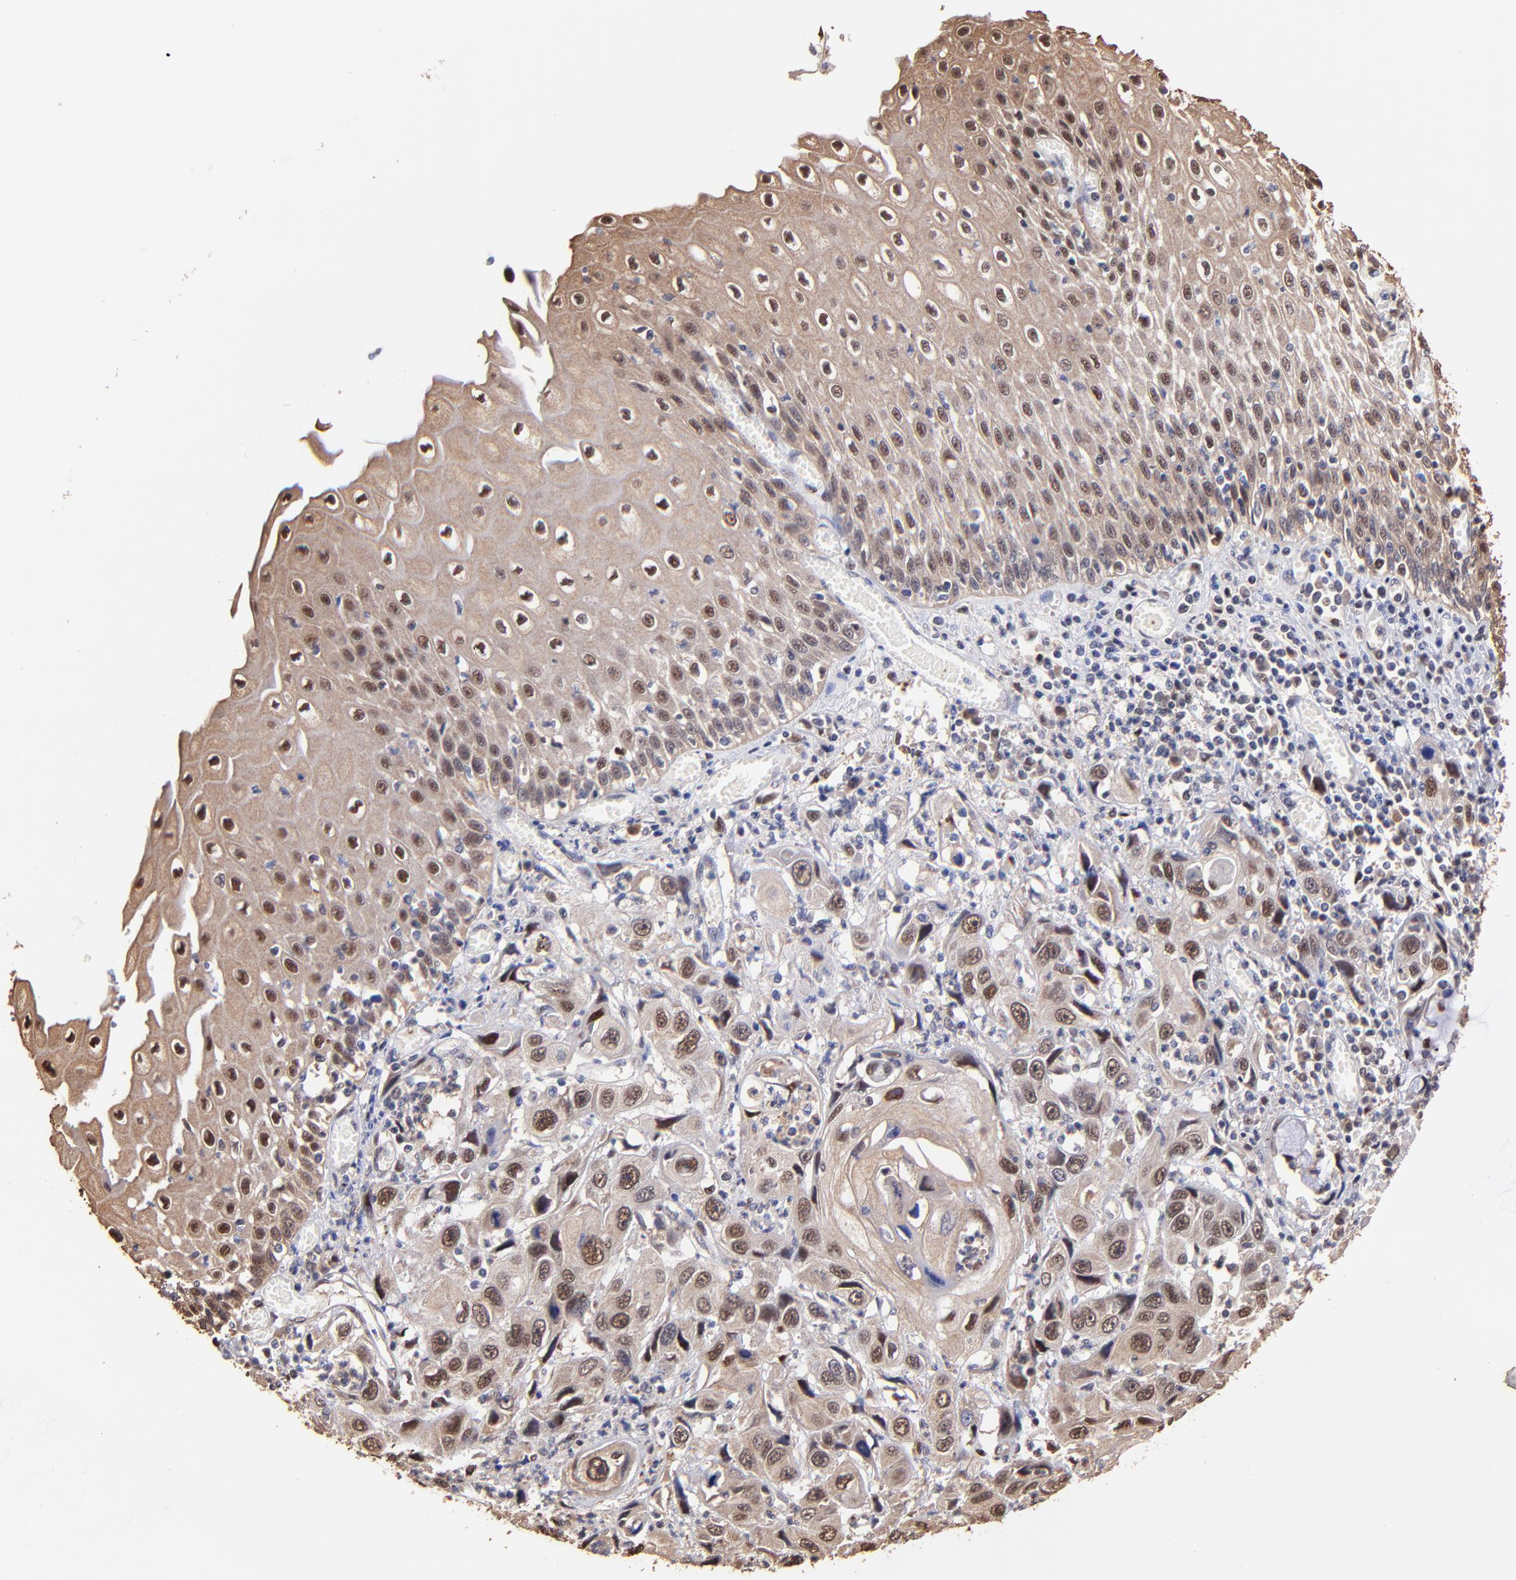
{"staining": {"intensity": "moderate", "quantity": ">75%", "location": "cytoplasmic/membranous,nuclear"}, "tissue": "esophagus", "cell_type": "Squamous epithelial cells", "image_type": "normal", "snomed": [{"axis": "morphology", "description": "Normal tissue, NOS"}, {"axis": "topography", "description": "Esophagus"}], "caption": "IHC staining of unremarkable esophagus, which exhibits medium levels of moderate cytoplasmic/membranous,nuclear staining in approximately >75% of squamous epithelial cells indicating moderate cytoplasmic/membranous,nuclear protein expression. The staining was performed using DAB (3,3'-diaminobenzidine) (brown) for protein detection and nuclei were counterstained in hematoxylin (blue).", "gene": "PSMA6", "patient": {"sex": "male", "age": 65}}